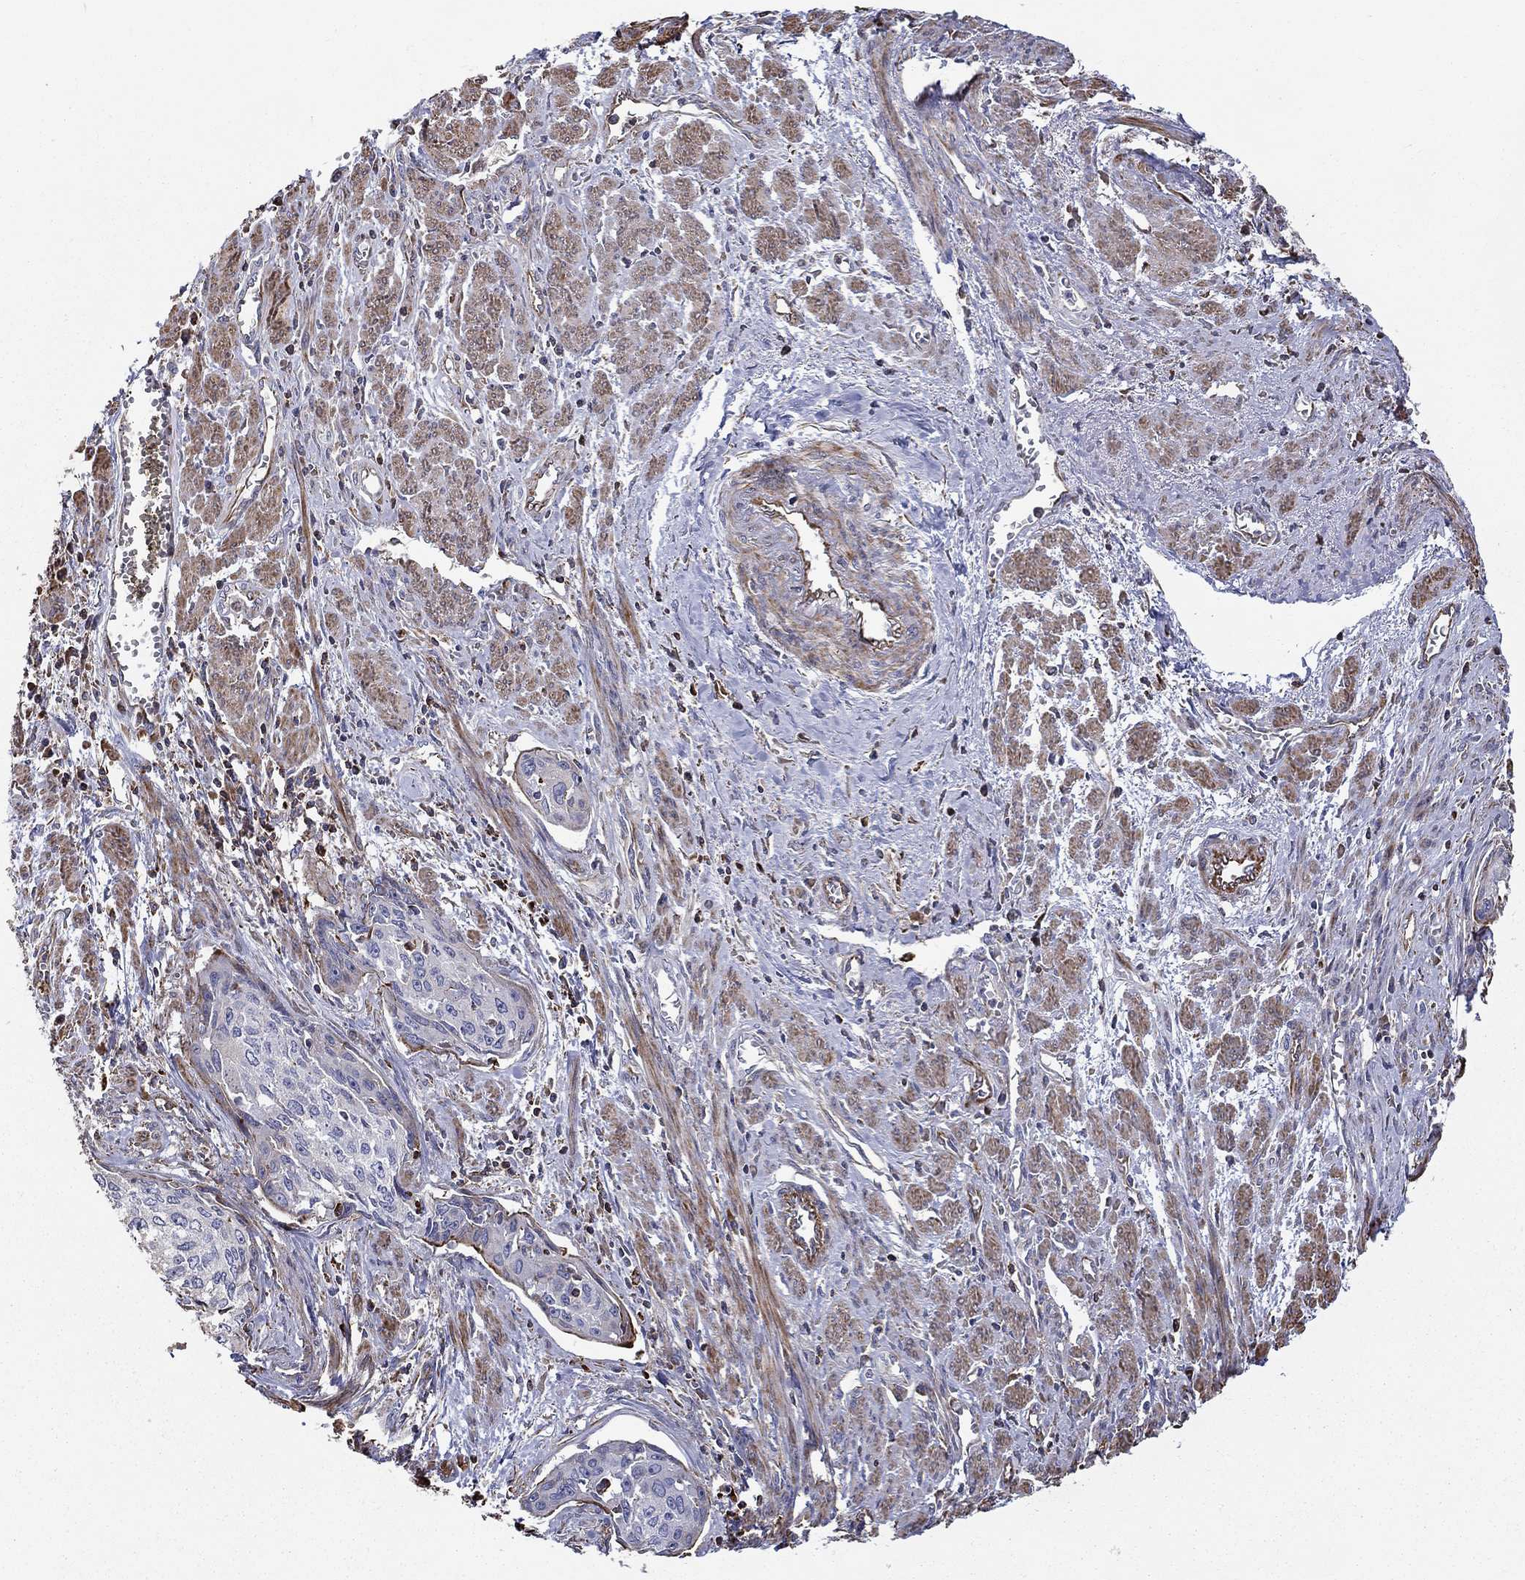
{"staining": {"intensity": "strong", "quantity": "<25%", "location": "cytoplasmic/membranous"}, "tissue": "cervical cancer", "cell_type": "Tumor cells", "image_type": "cancer", "snomed": [{"axis": "morphology", "description": "Squamous cell carcinoma, NOS"}, {"axis": "topography", "description": "Cervix"}], "caption": "High-magnification brightfield microscopy of cervical squamous cell carcinoma stained with DAB (3,3'-diaminobenzidine) (brown) and counterstained with hematoxylin (blue). tumor cells exhibit strong cytoplasmic/membranous staining is appreciated in about<25% of cells.", "gene": "NPHP1", "patient": {"sex": "female", "age": 58}}